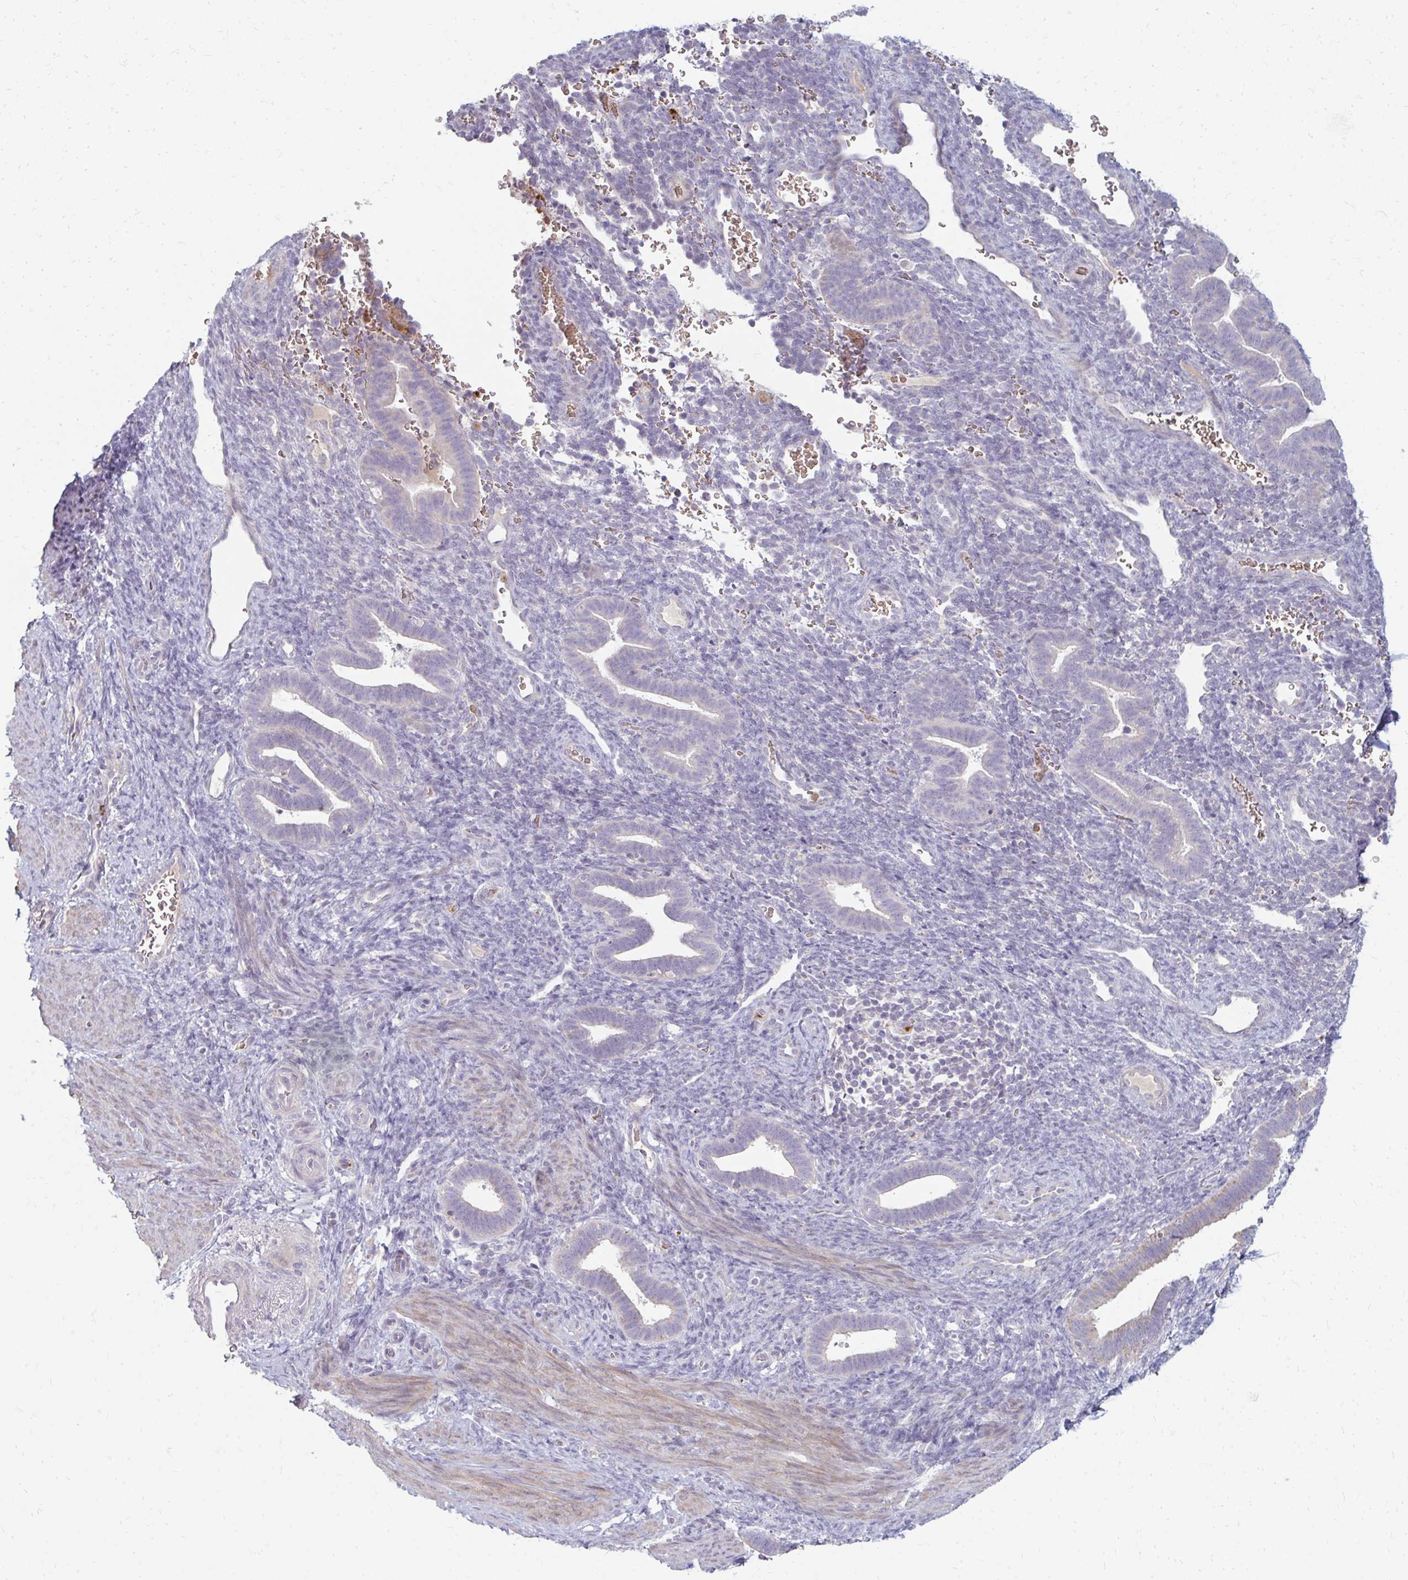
{"staining": {"intensity": "negative", "quantity": "none", "location": "none"}, "tissue": "endometrium", "cell_type": "Cells in endometrial stroma", "image_type": "normal", "snomed": [{"axis": "morphology", "description": "Normal tissue, NOS"}, {"axis": "topography", "description": "Endometrium"}], "caption": "DAB immunohistochemical staining of unremarkable human endometrium exhibits no significant expression in cells in endometrial stroma. (Brightfield microscopy of DAB IHC at high magnification).", "gene": "RAB33A", "patient": {"sex": "female", "age": 34}}